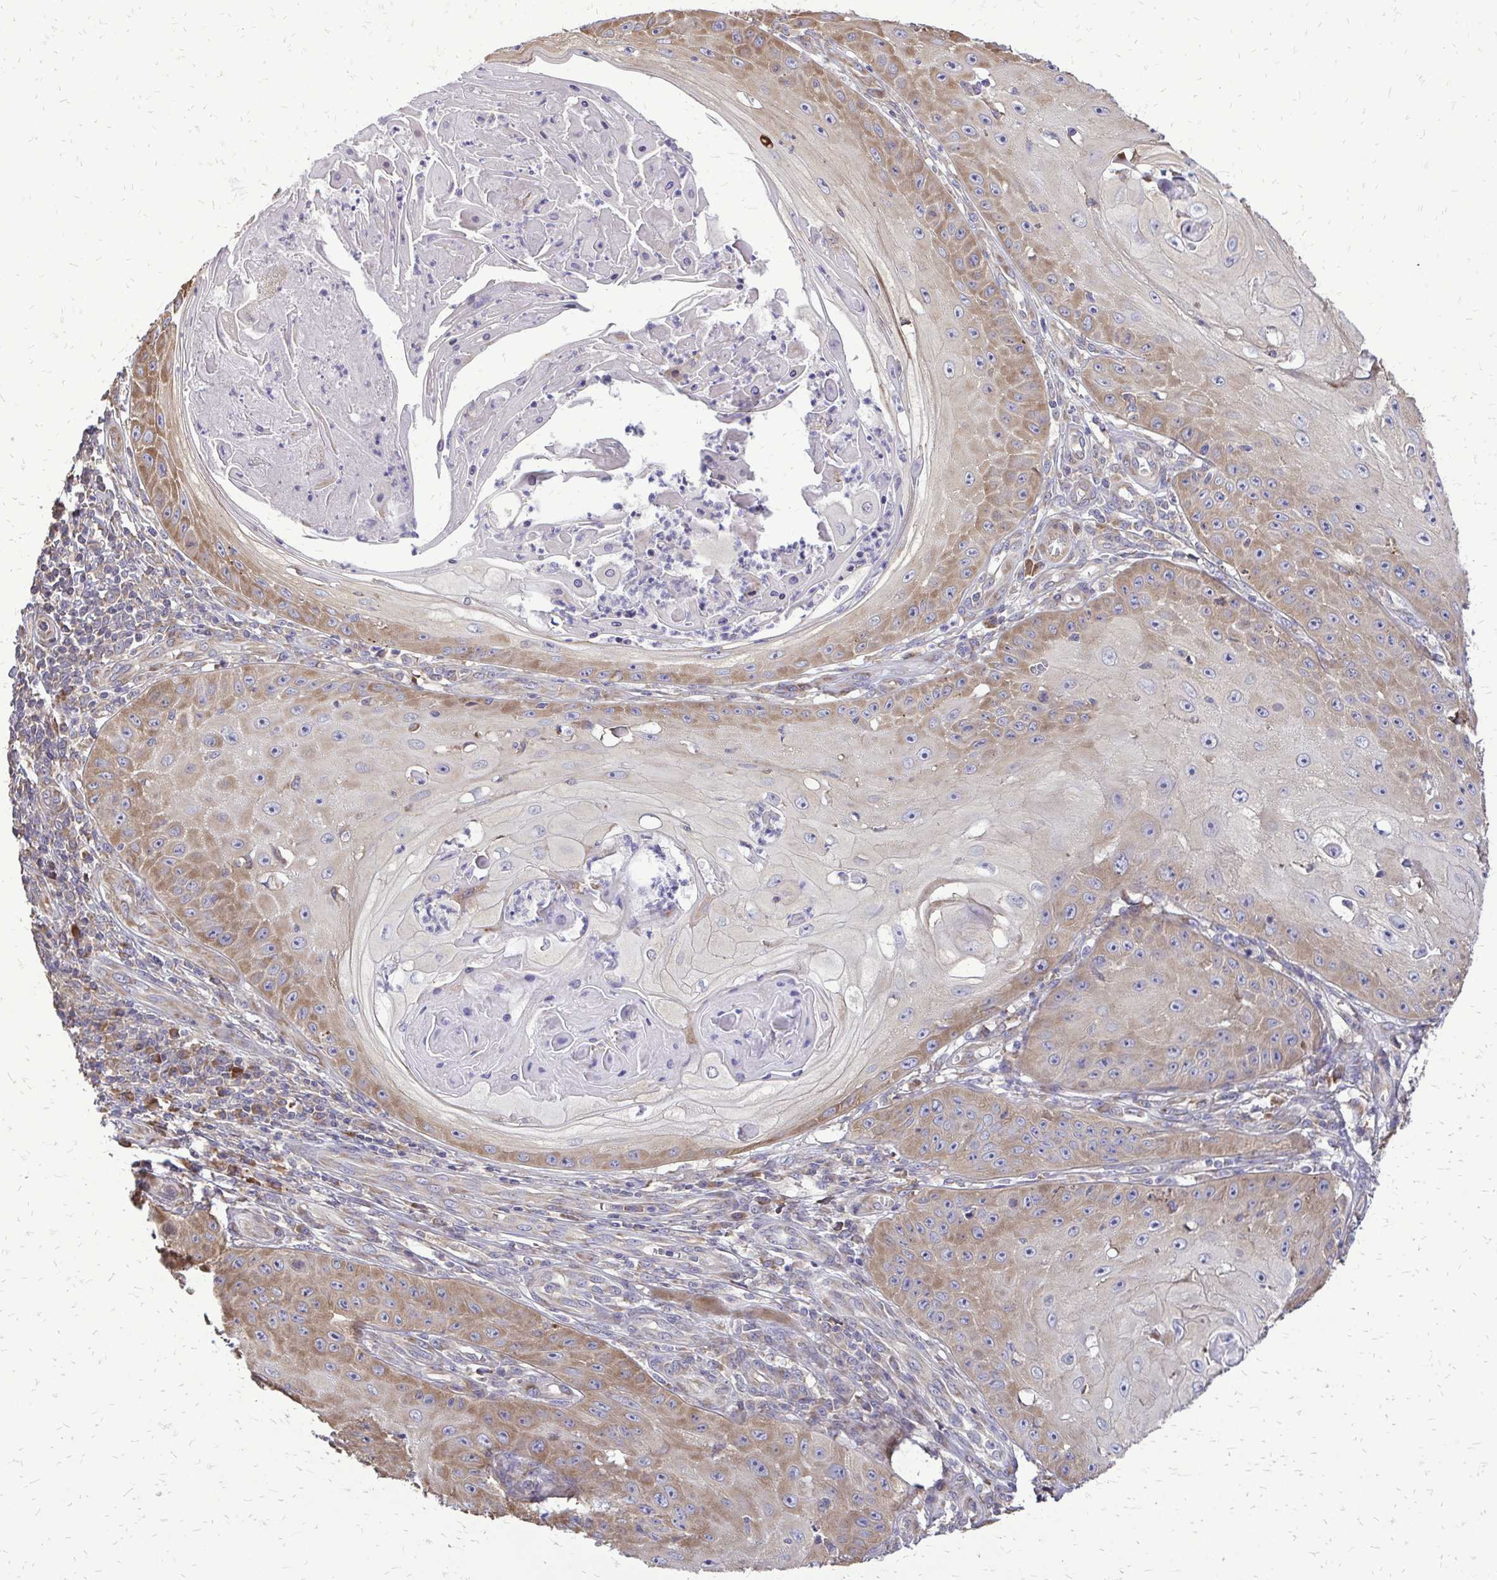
{"staining": {"intensity": "moderate", "quantity": "25%-75%", "location": "cytoplasmic/membranous"}, "tissue": "skin cancer", "cell_type": "Tumor cells", "image_type": "cancer", "snomed": [{"axis": "morphology", "description": "Squamous cell carcinoma, NOS"}, {"axis": "topography", "description": "Skin"}], "caption": "Moderate cytoplasmic/membranous positivity for a protein is present in about 25%-75% of tumor cells of skin cancer (squamous cell carcinoma) using IHC.", "gene": "RPS3", "patient": {"sex": "male", "age": 70}}